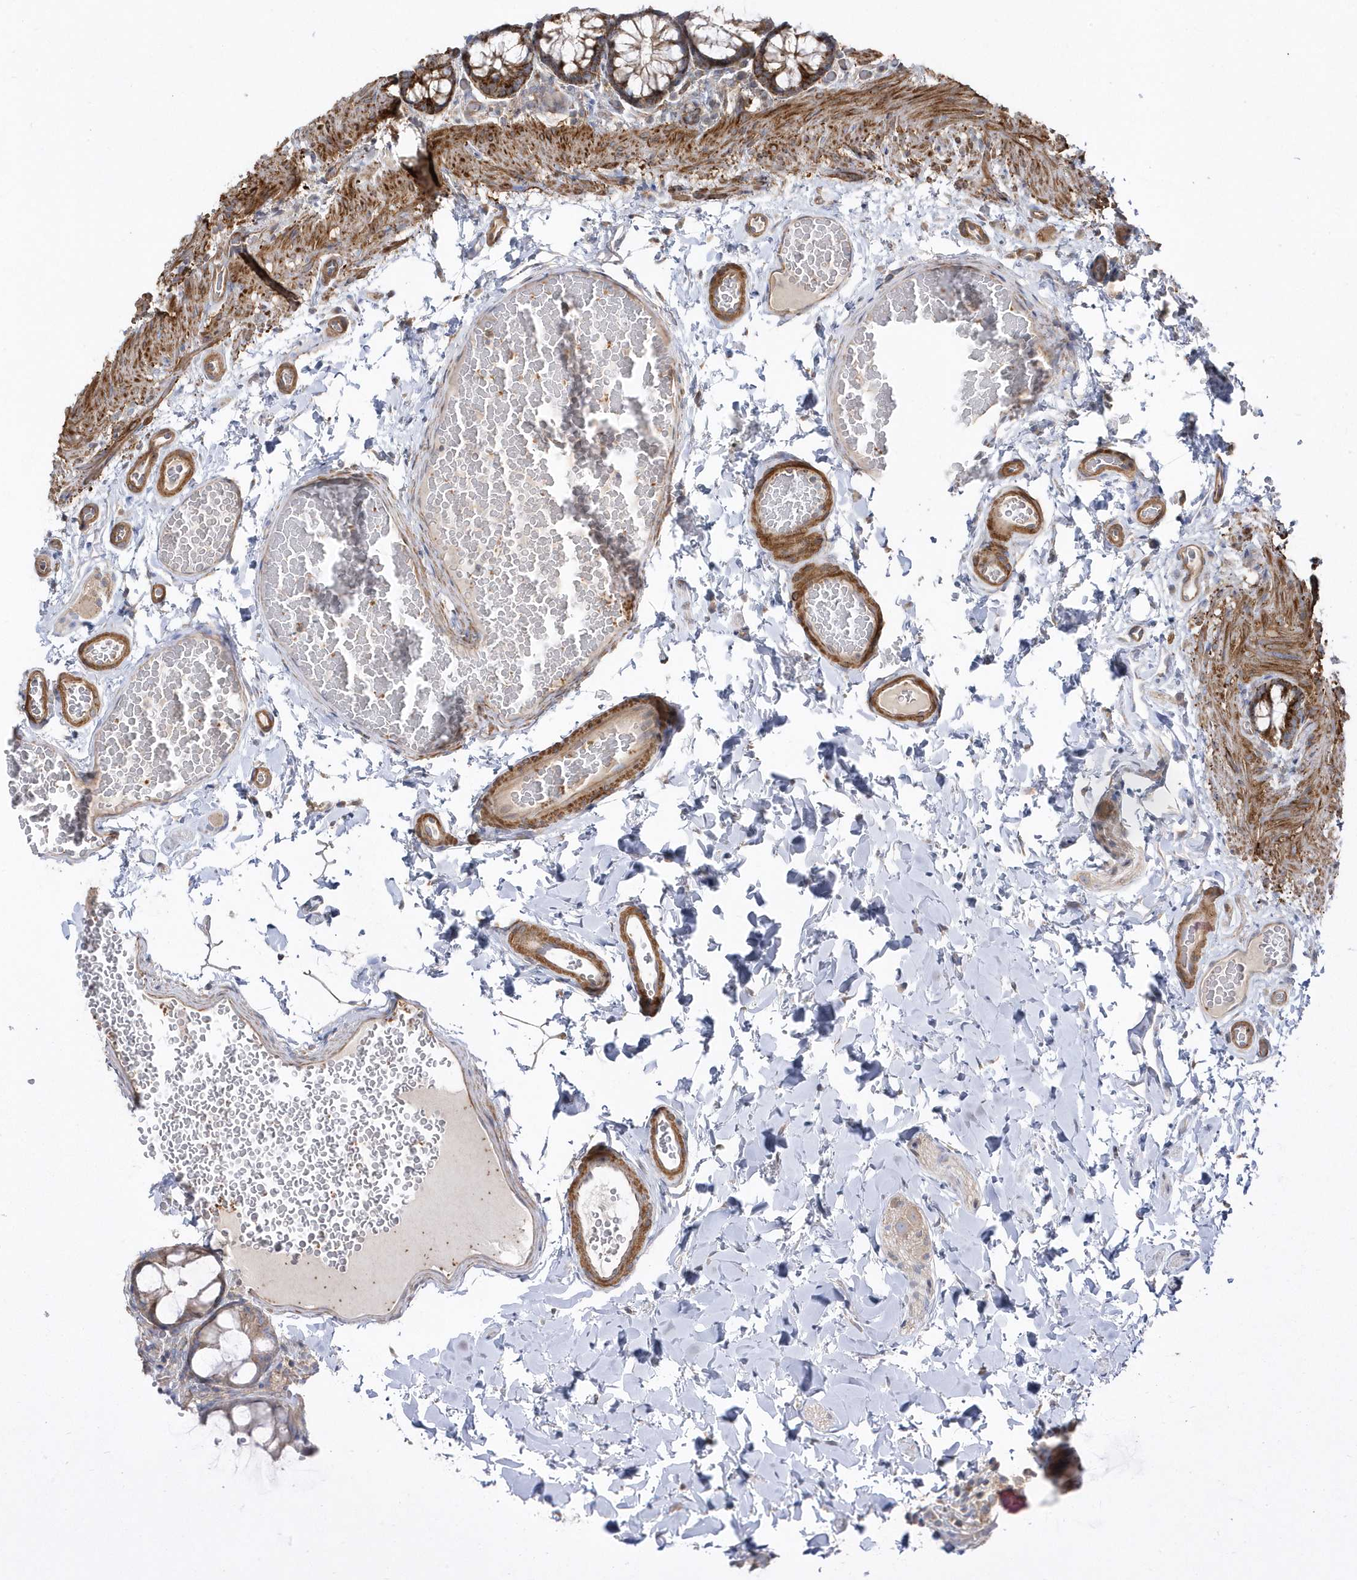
{"staining": {"intensity": "weak", "quantity": "25%-75%", "location": "cytoplasmic/membranous"}, "tissue": "colon", "cell_type": "Endothelial cells", "image_type": "normal", "snomed": [{"axis": "morphology", "description": "Normal tissue, NOS"}, {"axis": "topography", "description": "Colon"}], "caption": "Immunohistochemistry (IHC) photomicrograph of benign colon stained for a protein (brown), which exhibits low levels of weak cytoplasmic/membranous positivity in approximately 25%-75% of endothelial cells.", "gene": "LEXM", "patient": {"sex": "male", "age": 47}}